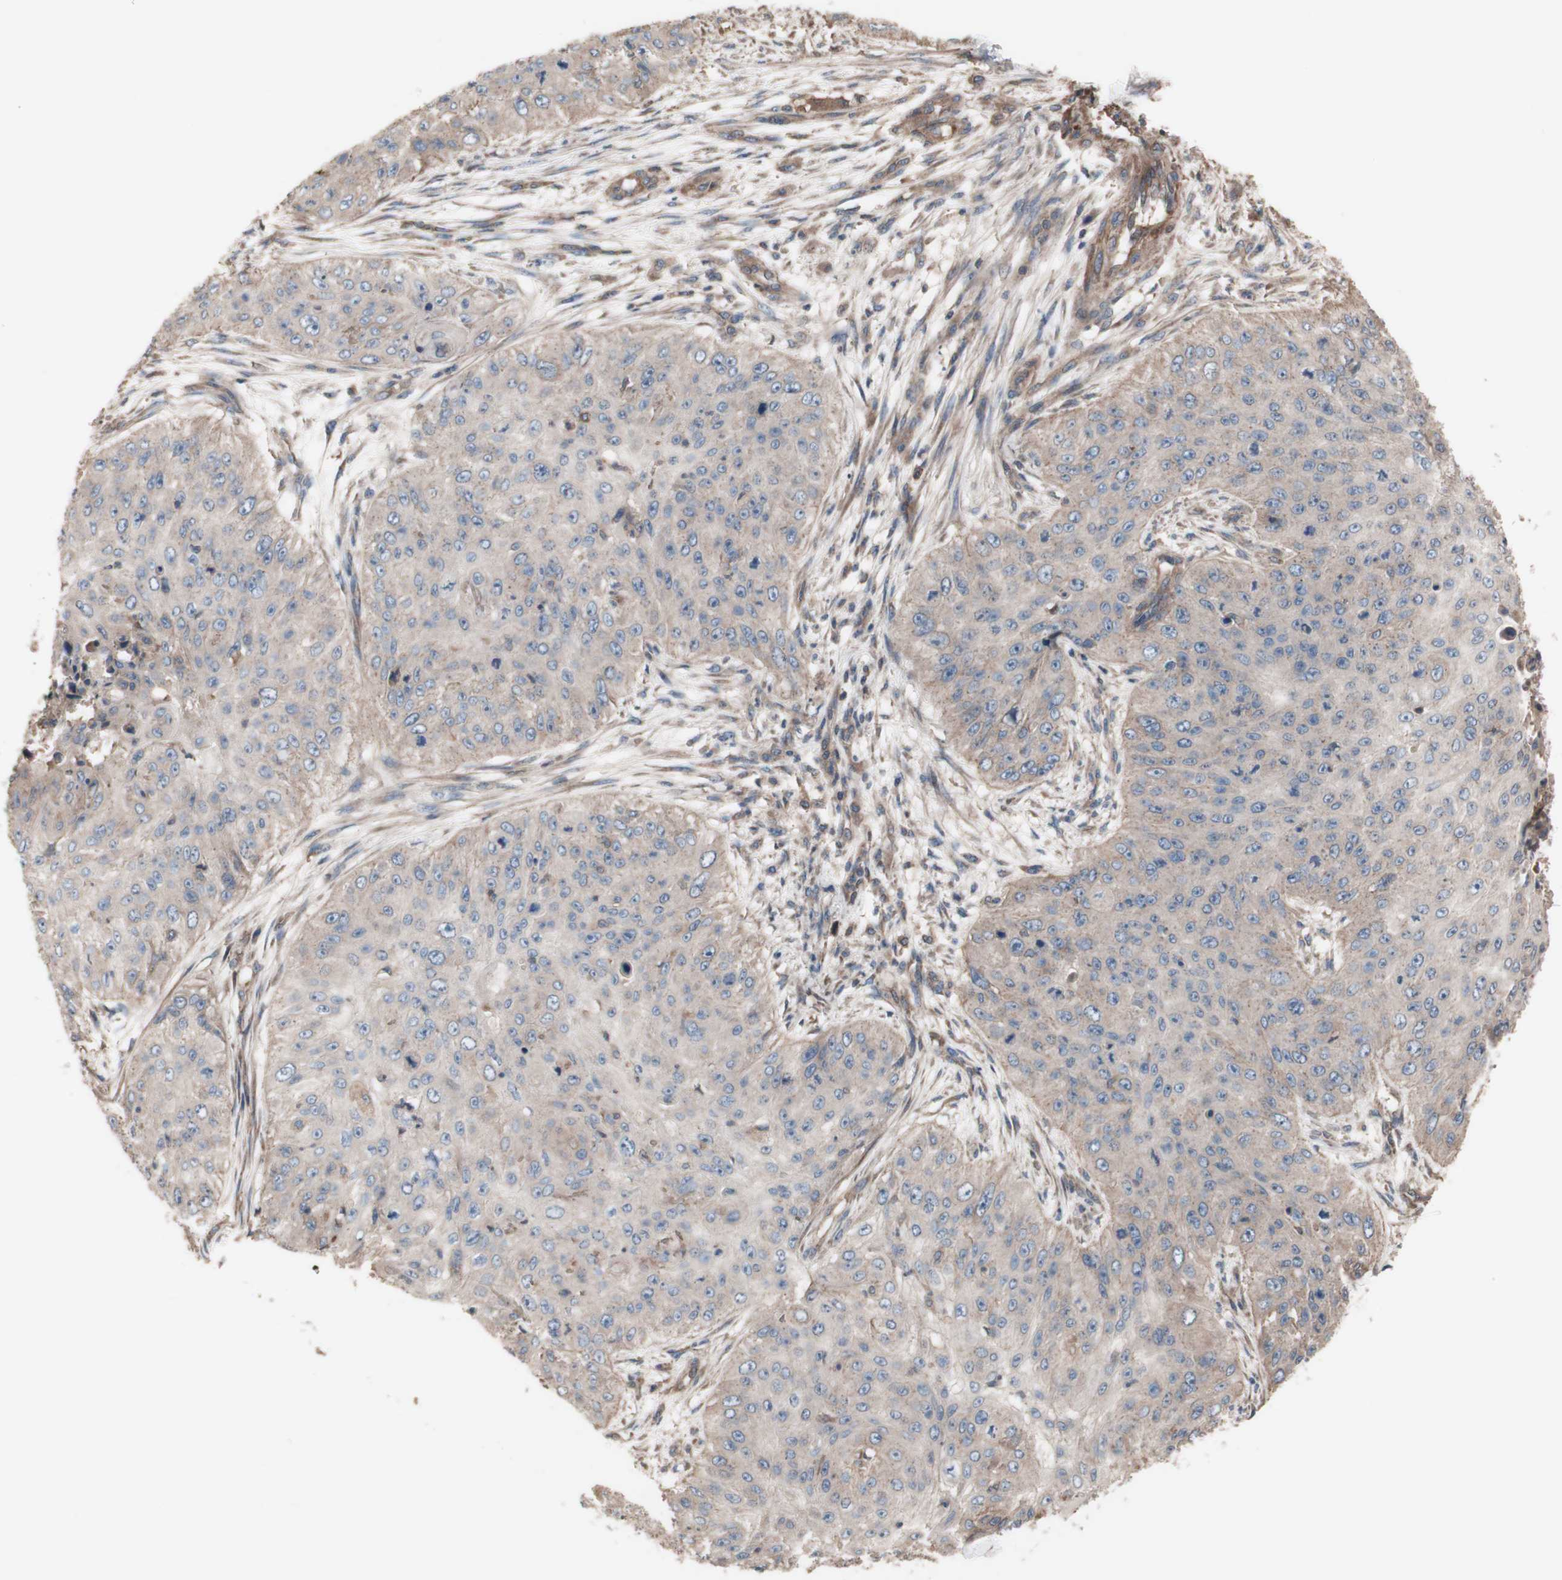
{"staining": {"intensity": "weak", "quantity": ">75%", "location": "cytoplasmic/membranous"}, "tissue": "skin cancer", "cell_type": "Tumor cells", "image_type": "cancer", "snomed": [{"axis": "morphology", "description": "Squamous cell carcinoma, NOS"}, {"axis": "topography", "description": "Skin"}], "caption": "A low amount of weak cytoplasmic/membranous positivity is identified in approximately >75% of tumor cells in skin cancer tissue.", "gene": "COPB1", "patient": {"sex": "female", "age": 80}}